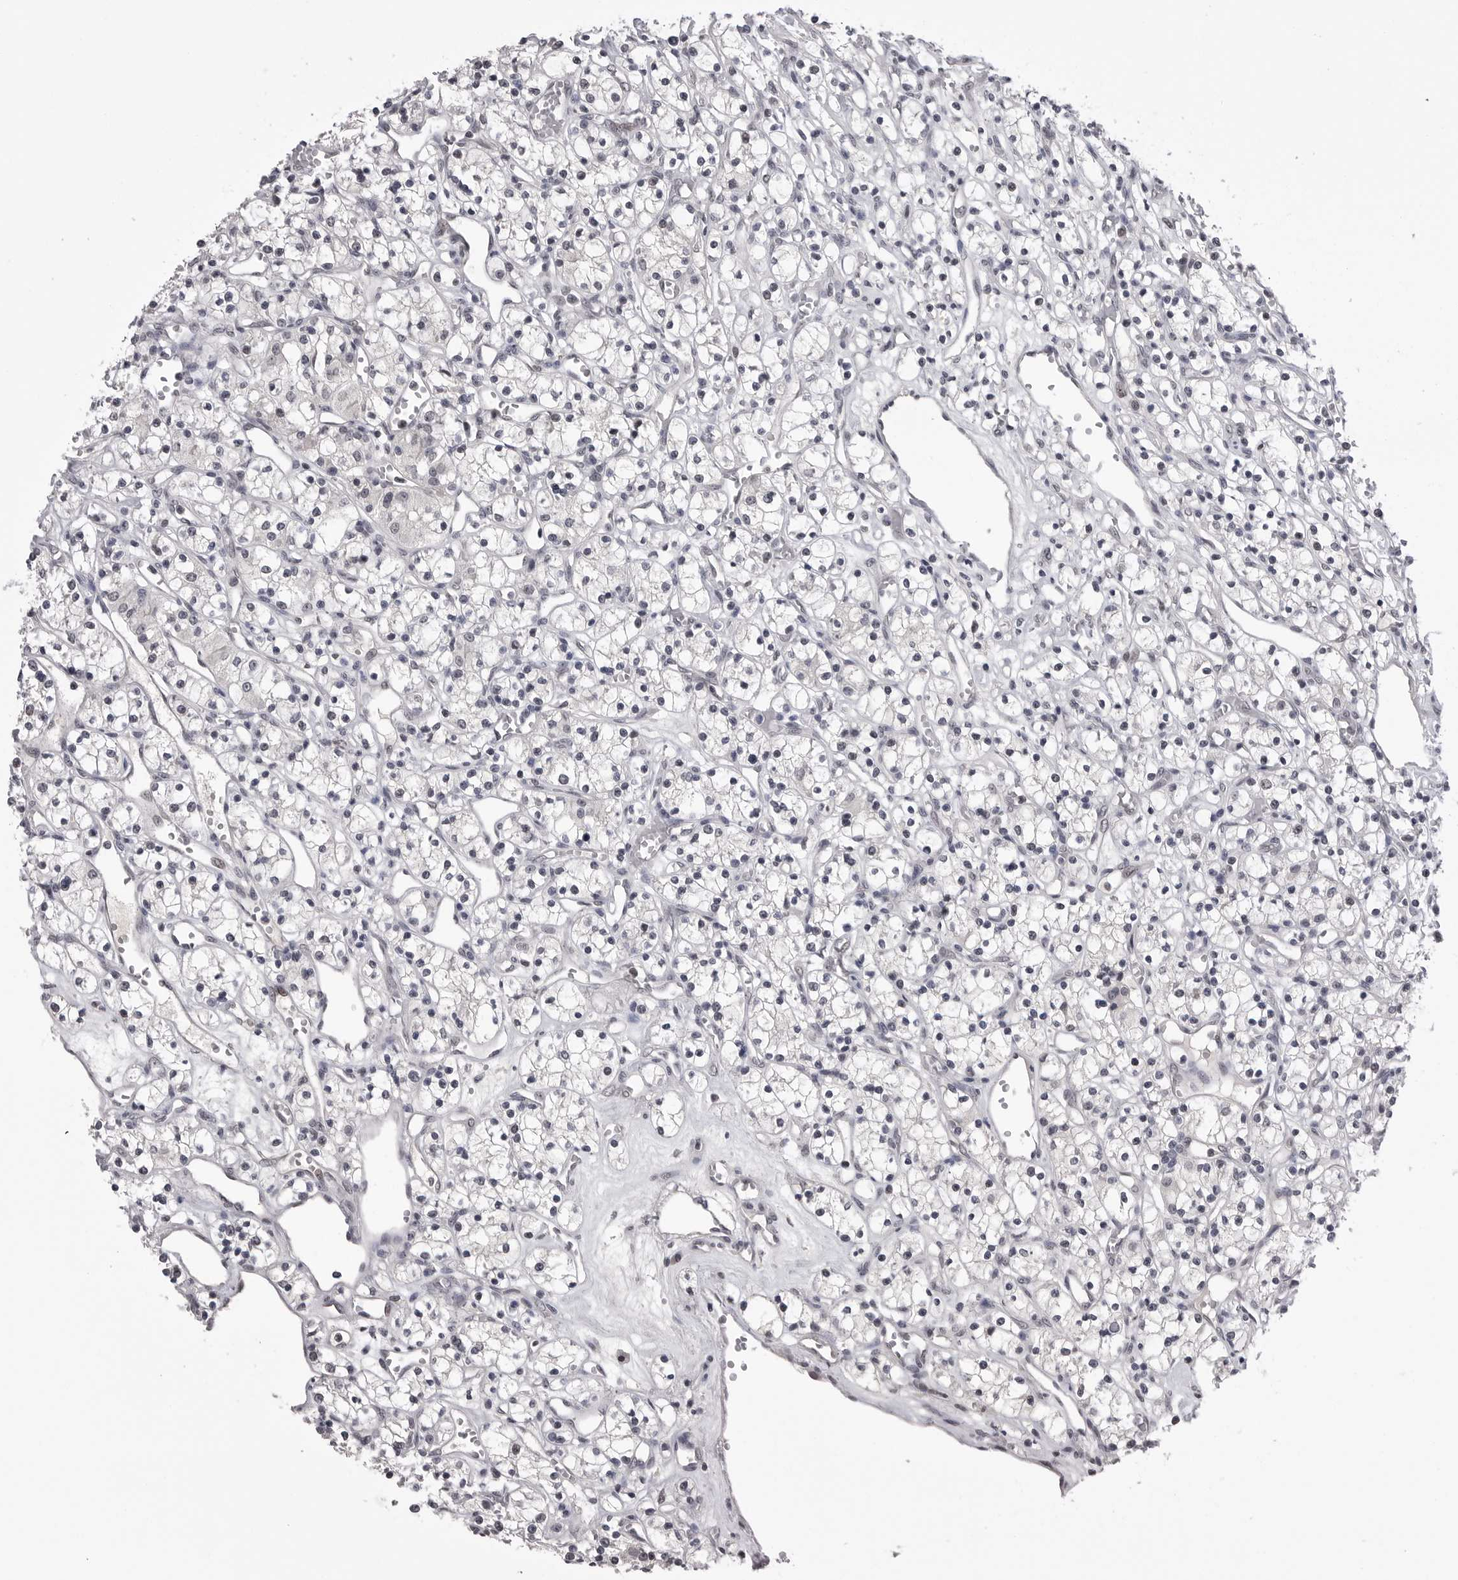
{"staining": {"intensity": "weak", "quantity": "25%-75%", "location": "nuclear"}, "tissue": "renal cancer", "cell_type": "Tumor cells", "image_type": "cancer", "snomed": [{"axis": "morphology", "description": "Adenocarcinoma, NOS"}, {"axis": "topography", "description": "Kidney"}], "caption": "Weak nuclear staining for a protein is identified in approximately 25%-75% of tumor cells of renal cancer using immunohistochemistry.", "gene": "DLG2", "patient": {"sex": "female", "age": 59}}